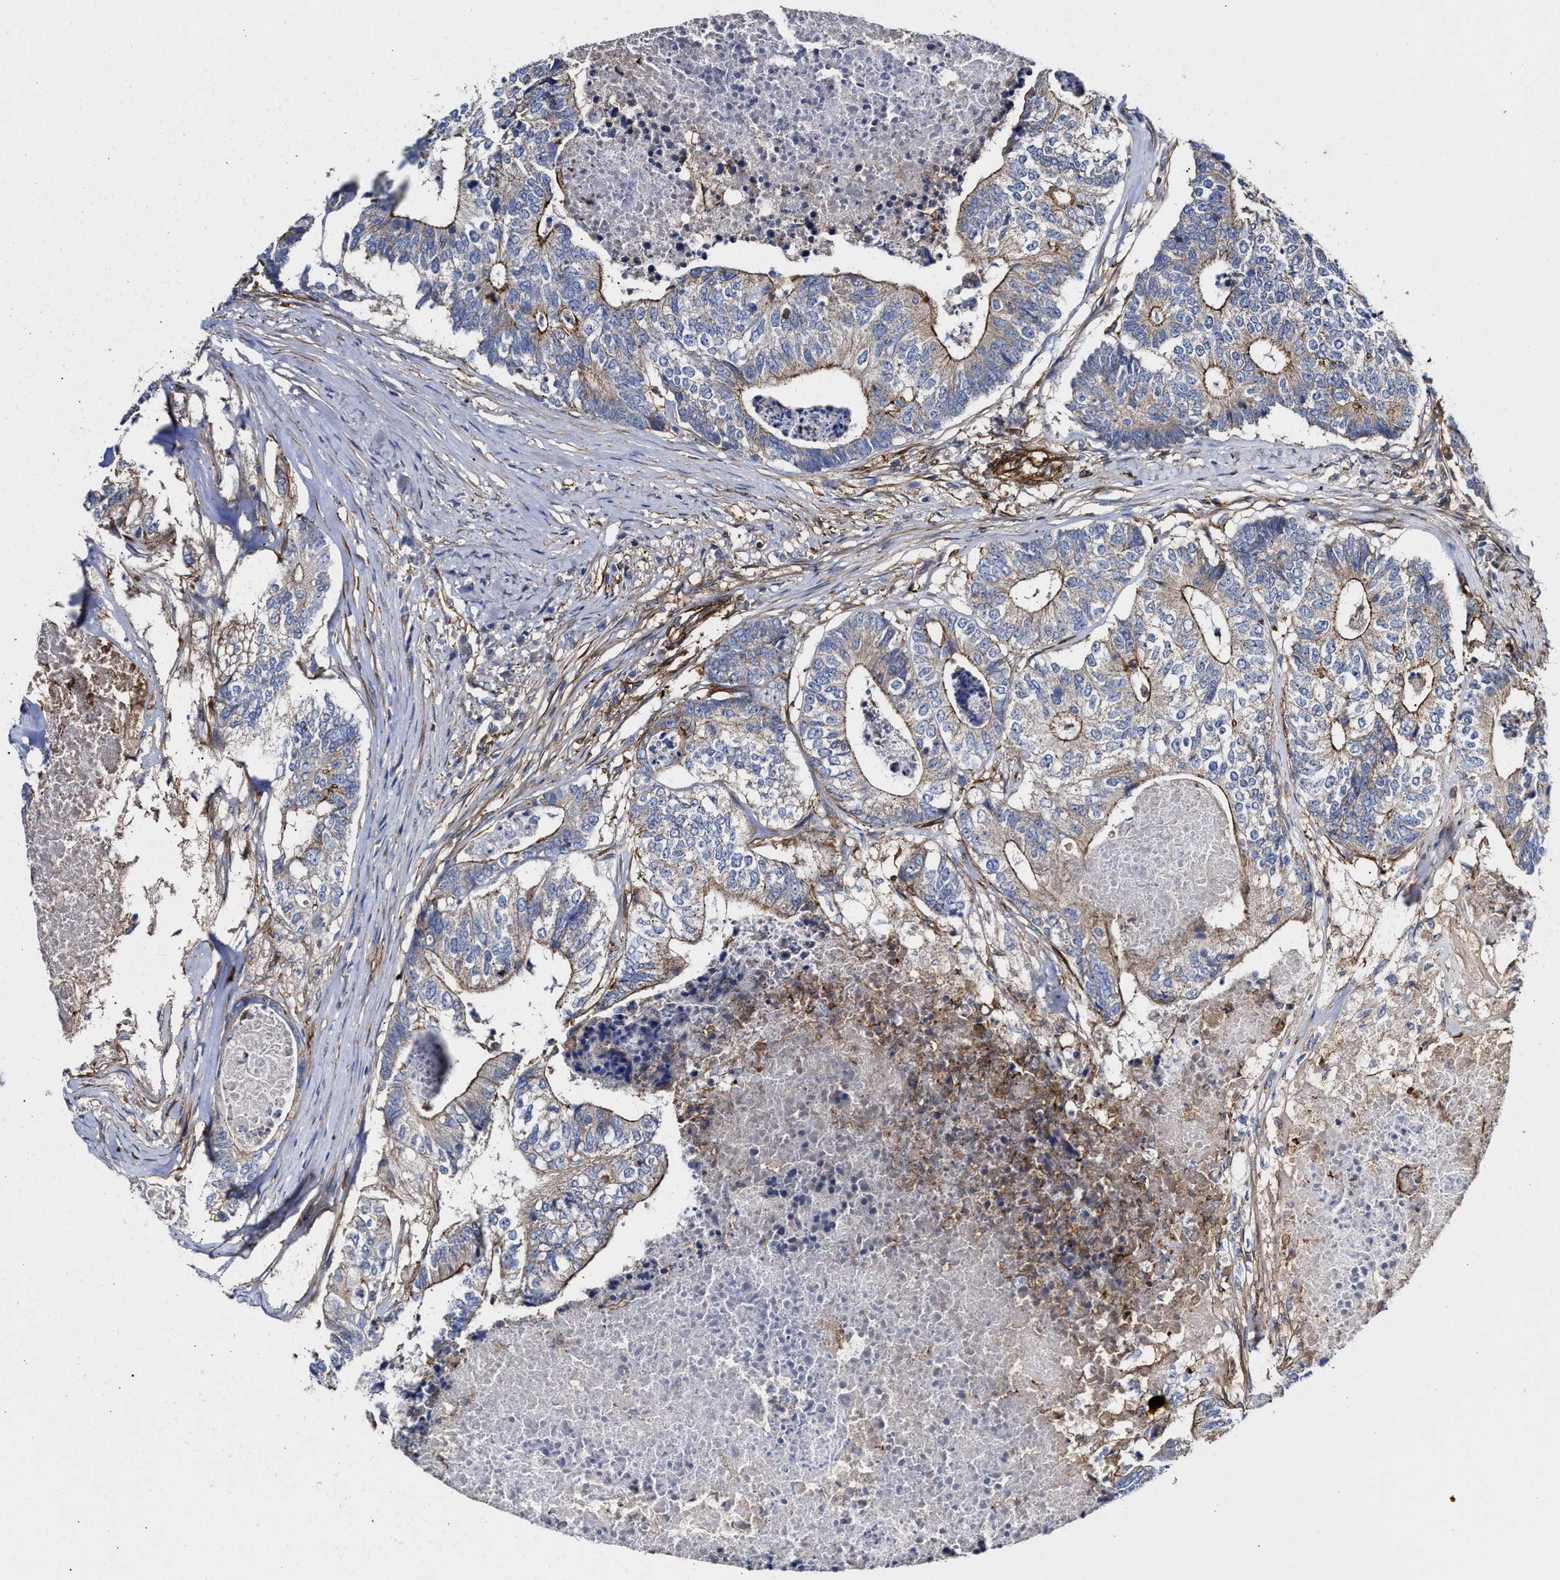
{"staining": {"intensity": "moderate", "quantity": "<25%", "location": "cytoplasmic/membranous"}, "tissue": "colorectal cancer", "cell_type": "Tumor cells", "image_type": "cancer", "snomed": [{"axis": "morphology", "description": "Adenocarcinoma, NOS"}, {"axis": "topography", "description": "Colon"}], "caption": "Human colorectal cancer (adenocarcinoma) stained for a protein (brown) displays moderate cytoplasmic/membranous positive positivity in about <25% of tumor cells.", "gene": "HS3ST5", "patient": {"sex": "female", "age": 67}}